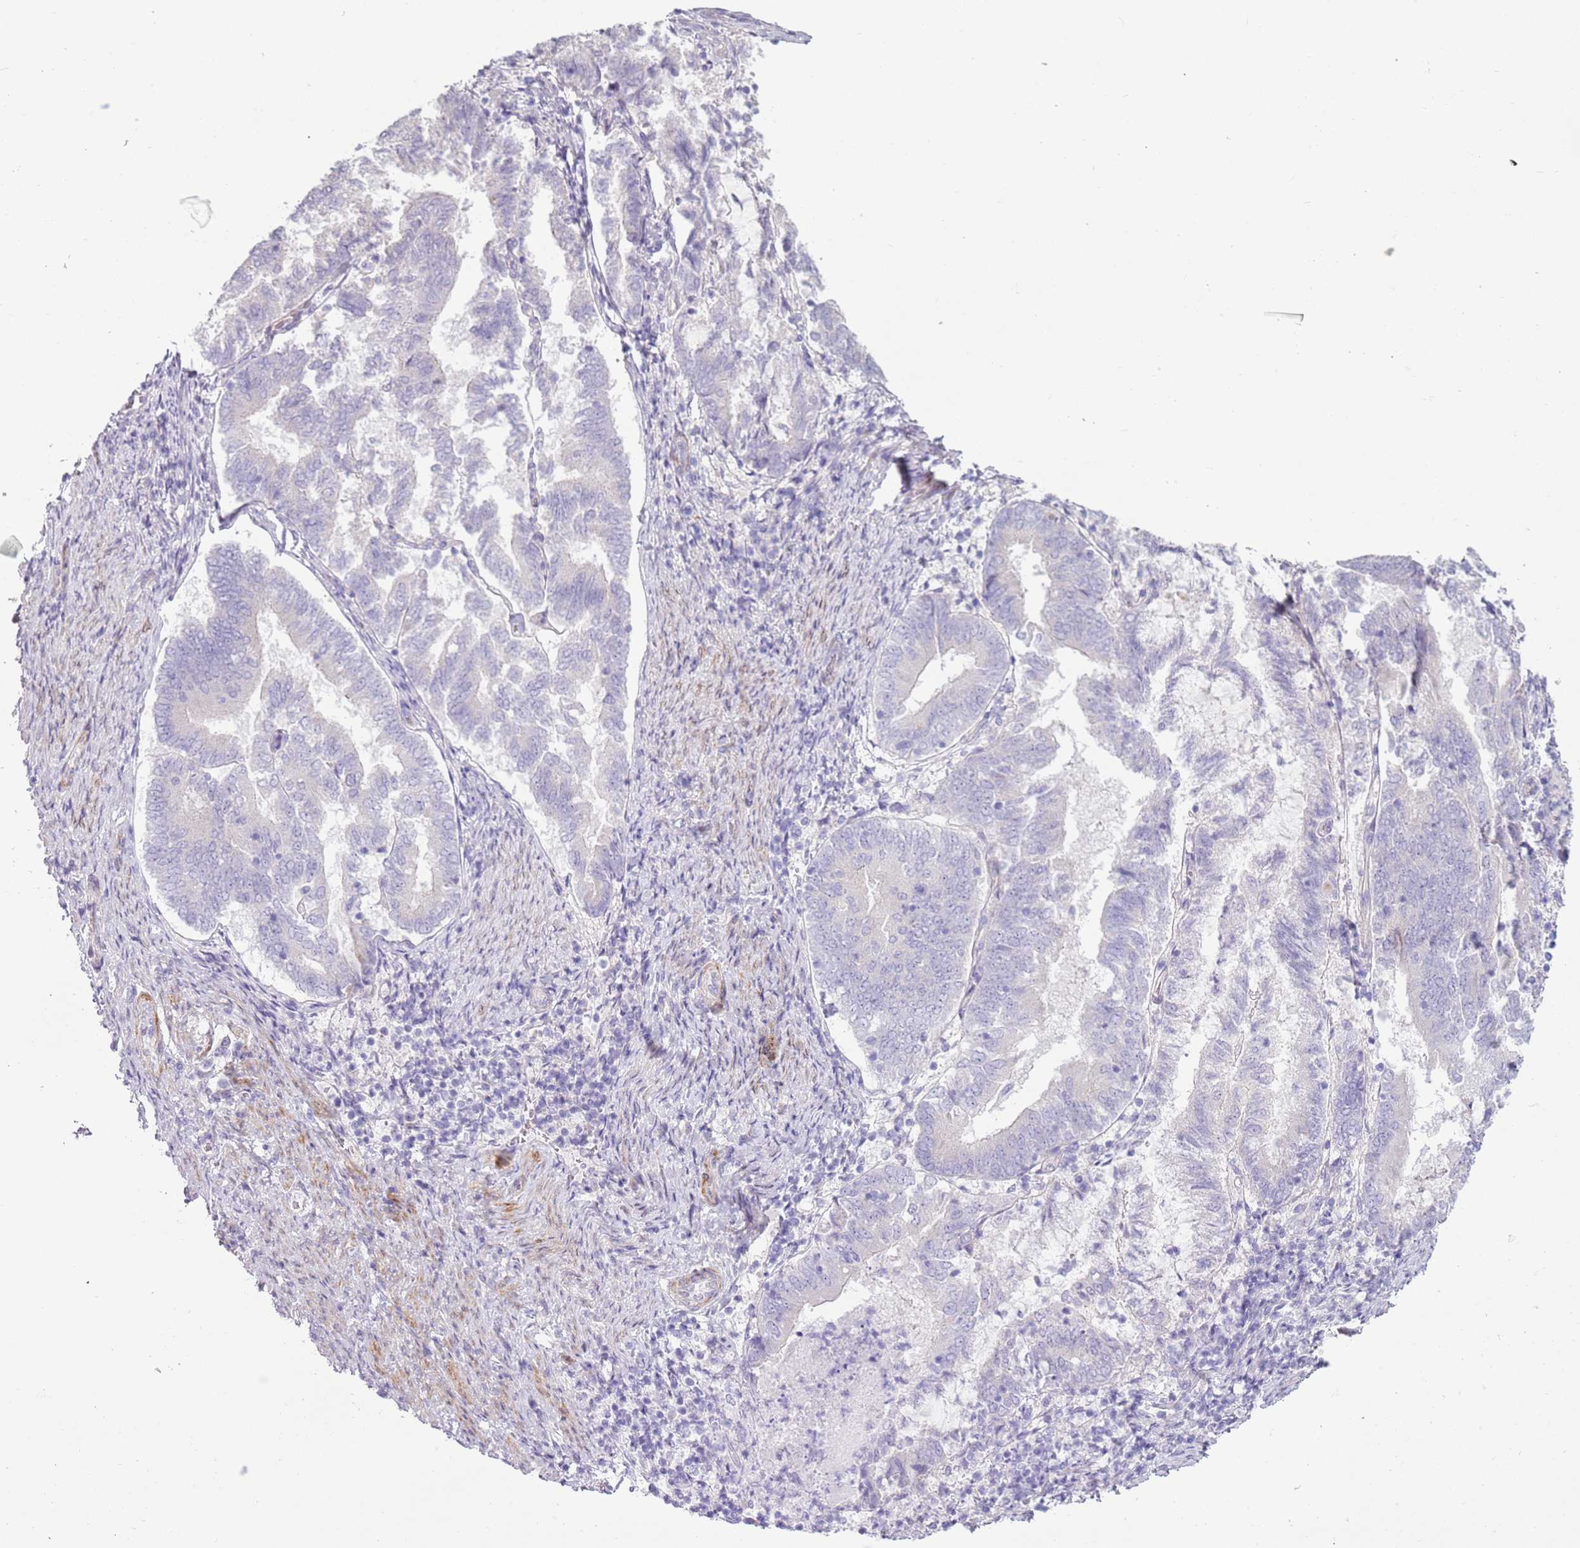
{"staining": {"intensity": "negative", "quantity": "none", "location": "none"}, "tissue": "endometrial cancer", "cell_type": "Tumor cells", "image_type": "cancer", "snomed": [{"axis": "morphology", "description": "Adenocarcinoma, NOS"}, {"axis": "topography", "description": "Endometrium"}], "caption": "This micrograph is of endometrial adenocarcinoma stained with IHC to label a protein in brown with the nuclei are counter-stained blue. There is no expression in tumor cells.", "gene": "ZNF239", "patient": {"sex": "female", "age": 80}}